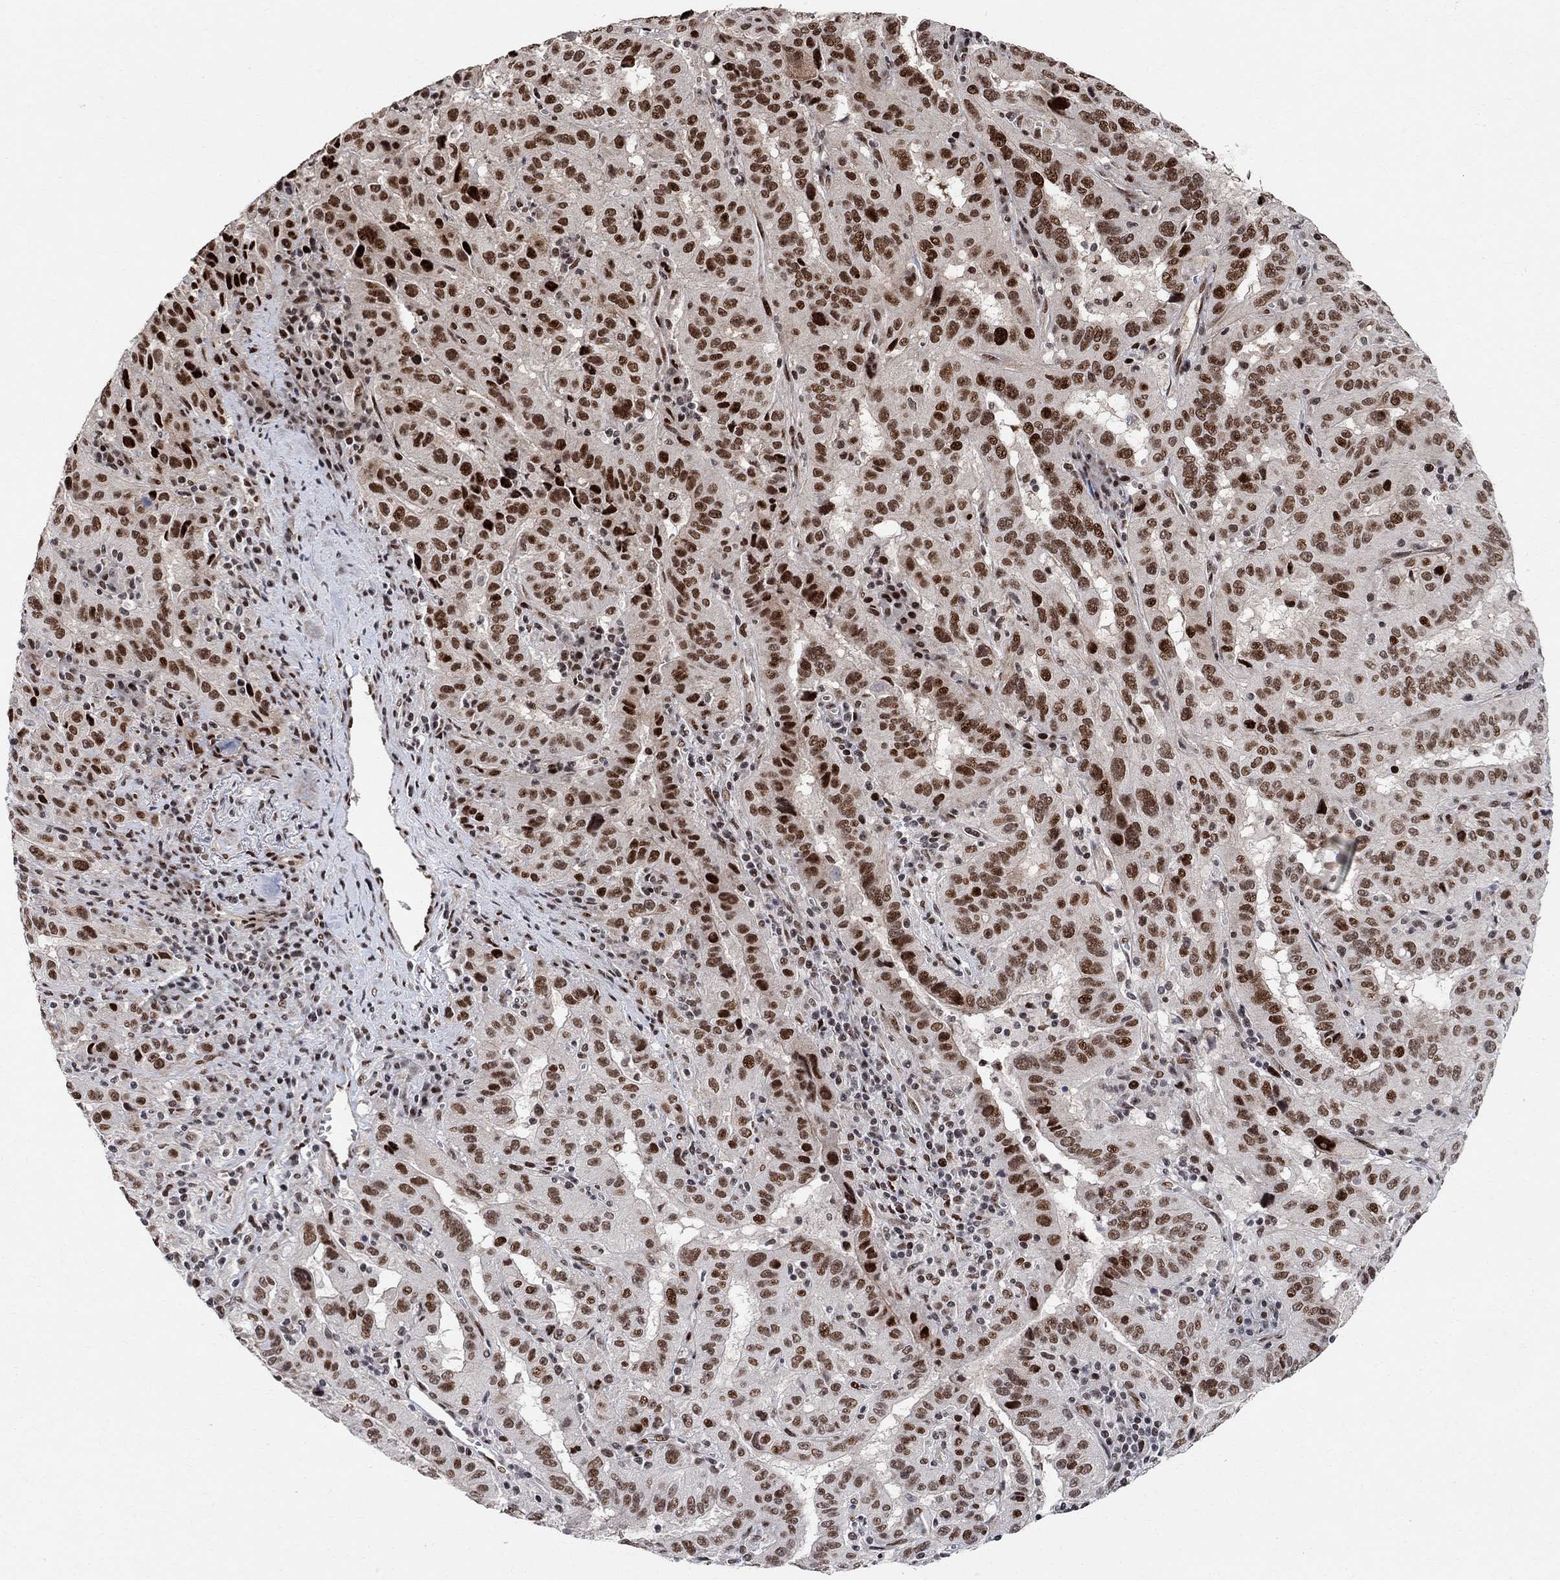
{"staining": {"intensity": "strong", "quantity": ">75%", "location": "nuclear"}, "tissue": "pancreatic cancer", "cell_type": "Tumor cells", "image_type": "cancer", "snomed": [{"axis": "morphology", "description": "Adenocarcinoma, NOS"}, {"axis": "topography", "description": "Pancreas"}], "caption": "Pancreatic cancer (adenocarcinoma) tissue demonstrates strong nuclear expression in about >75% of tumor cells, visualized by immunohistochemistry.", "gene": "E4F1", "patient": {"sex": "male", "age": 63}}